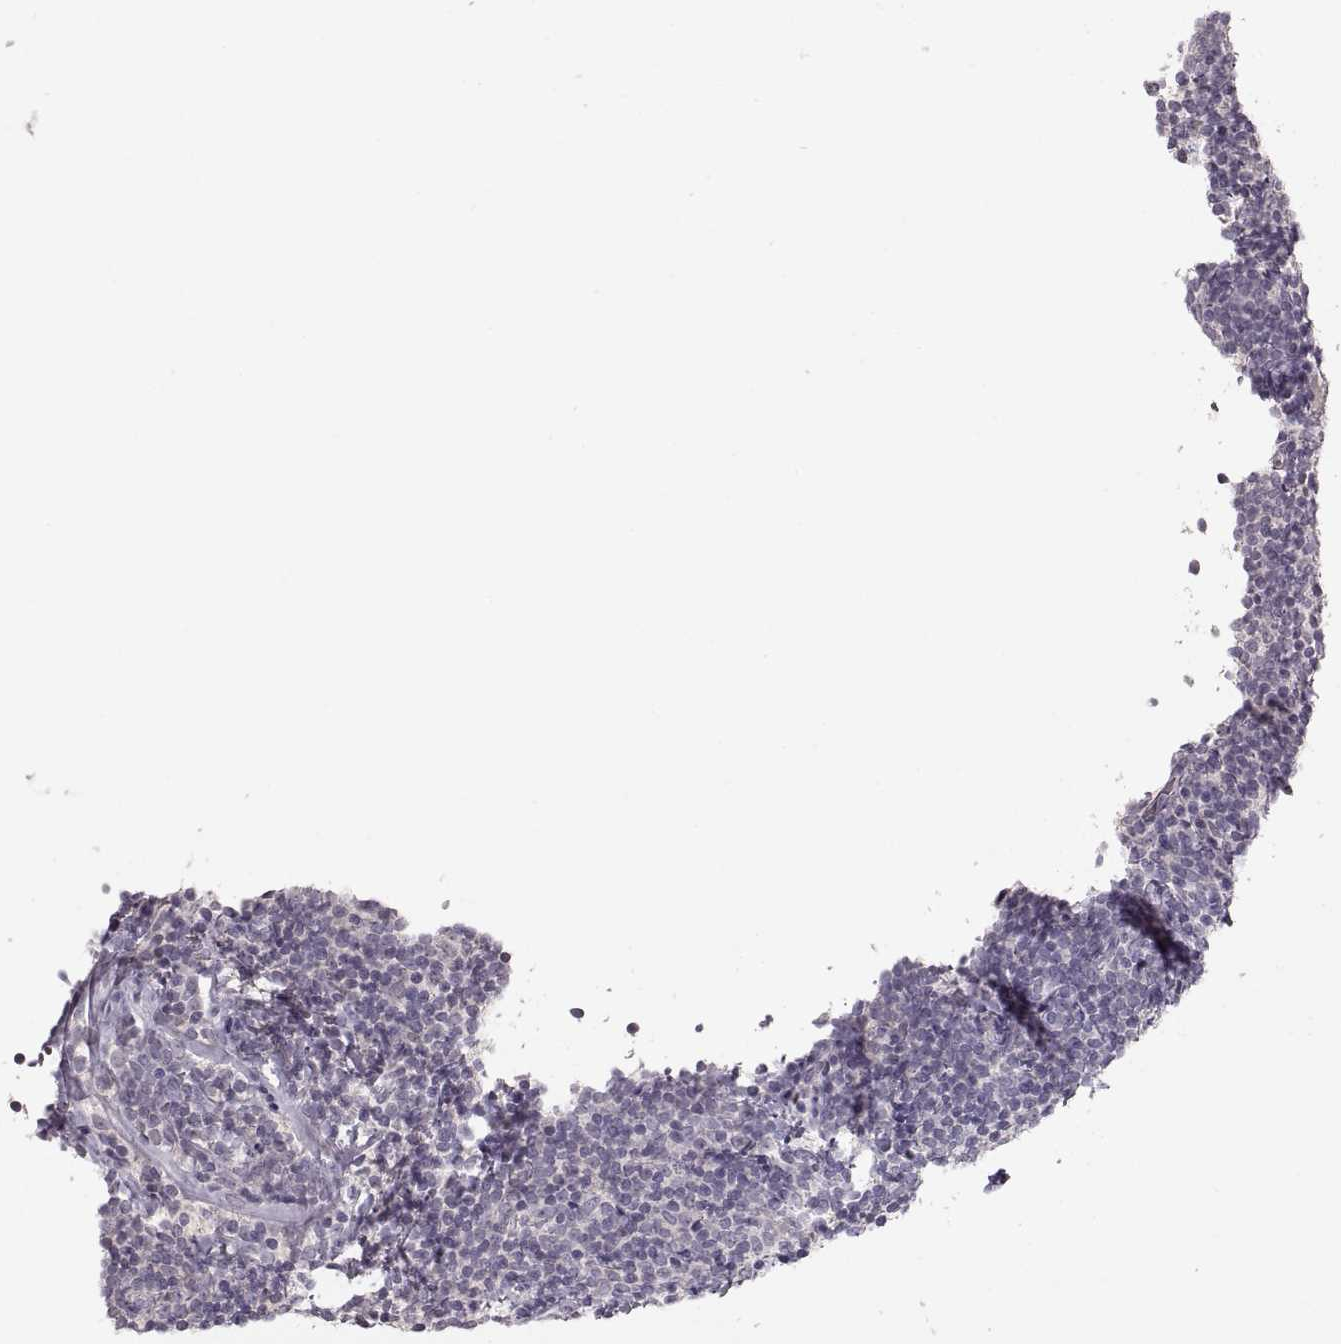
{"staining": {"intensity": "negative", "quantity": "none", "location": "none"}, "tissue": "lymphoma", "cell_type": "Tumor cells", "image_type": "cancer", "snomed": [{"axis": "morphology", "description": "Malignant lymphoma, non-Hodgkin's type, Low grade"}, {"axis": "topography", "description": "Lymph node"}], "caption": "Immunohistochemistry (IHC) of malignant lymphoma, non-Hodgkin's type (low-grade) demonstrates no positivity in tumor cells.", "gene": "PCSK2", "patient": {"sex": "female", "age": 56}}